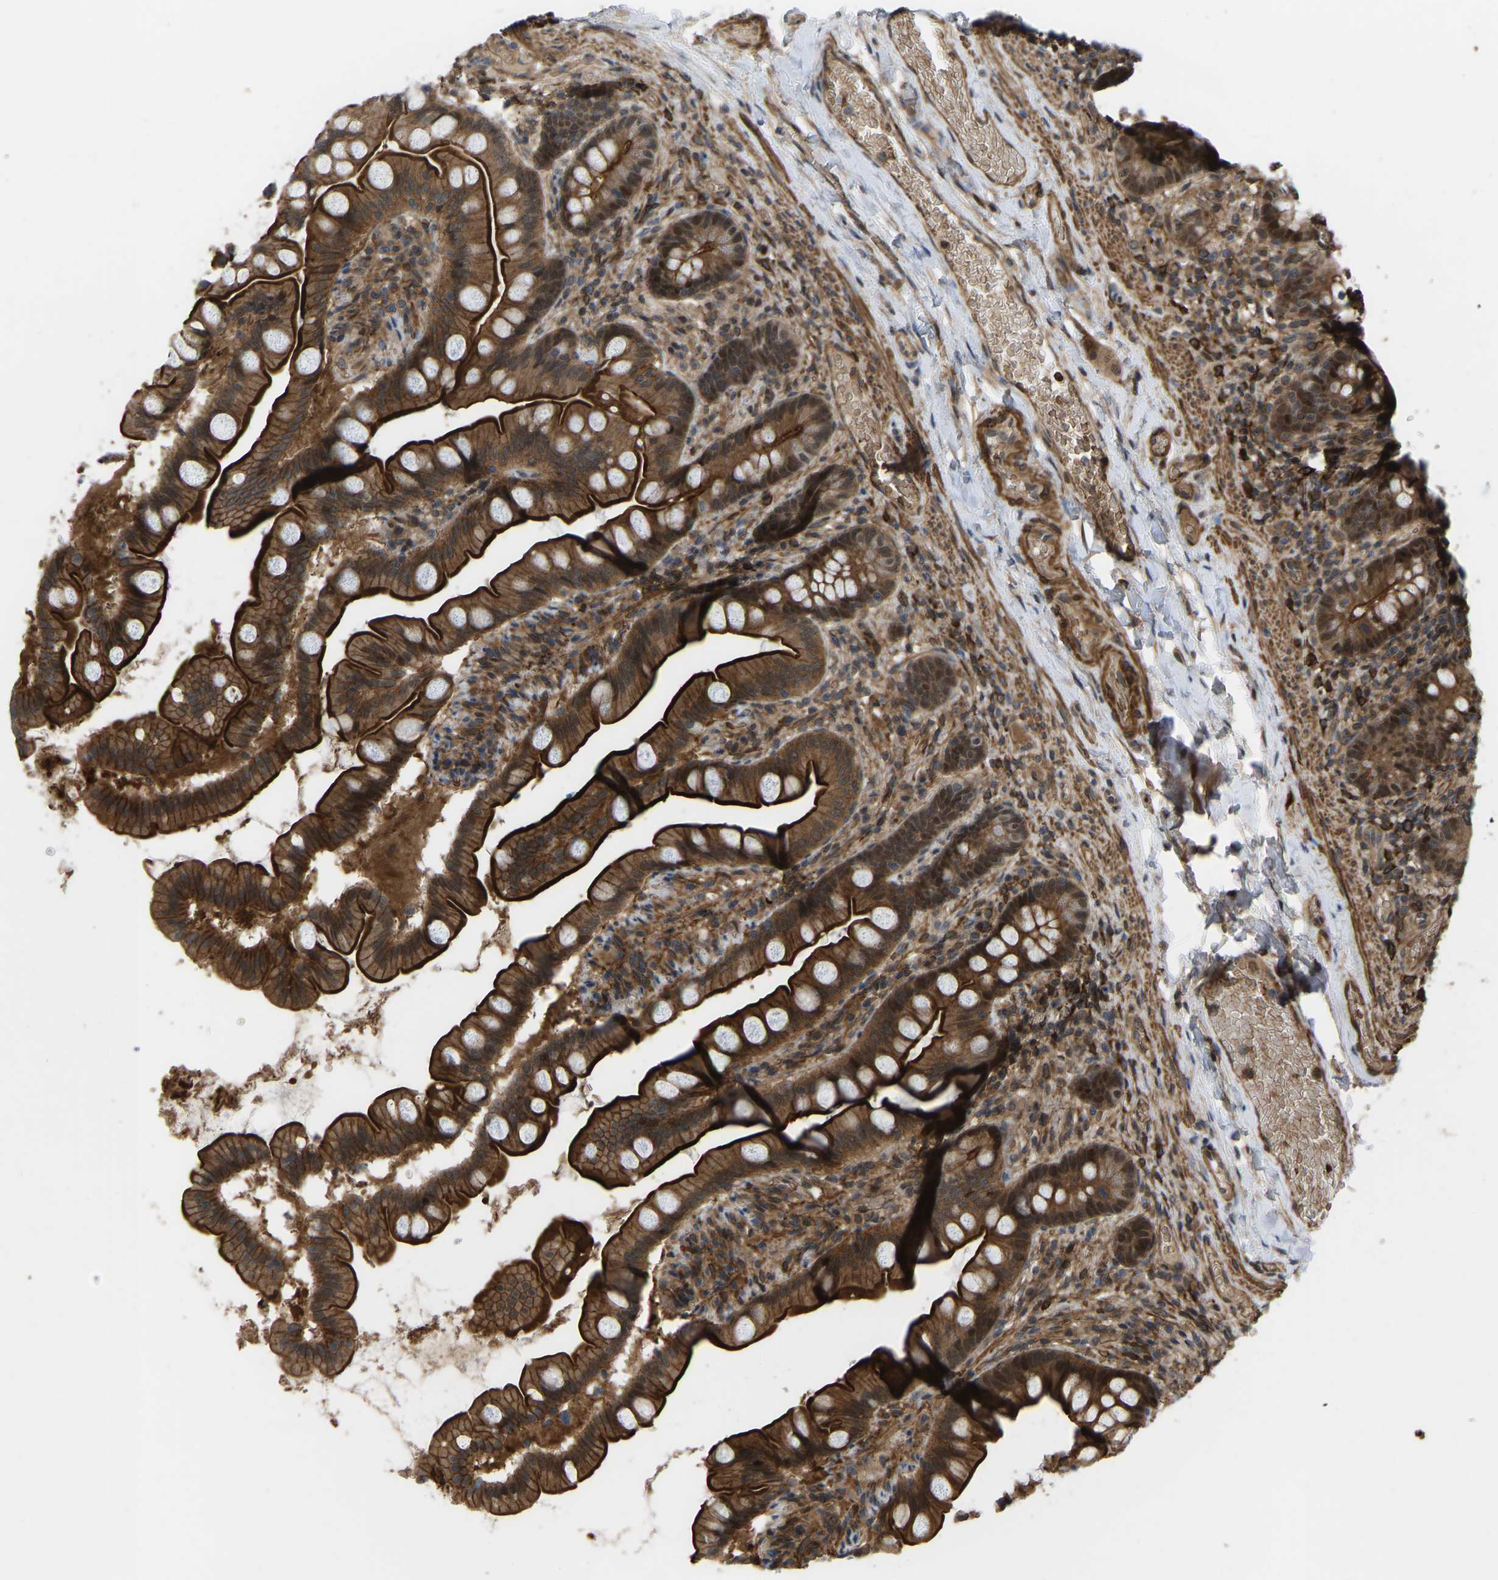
{"staining": {"intensity": "strong", "quantity": ">75%", "location": "cytoplasmic/membranous"}, "tissue": "small intestine", "cell_type": "Glandular cells", "image_type": "normal", "snomed": [{"axis": "morphology", "description": "Normal tissue, NOS"}, {"axis": "topography", "description": "Small intestine"}], "caption": "Glandular cells exhibit high levels of strong cytoplasmic/membranous positivity in about >75% of cells in normal small intestine. Ihc stains the protein in brown and the nuclei are stained blue.", "gene": "CYP7B1", "patient": {"sex": "female", "age": 56}}